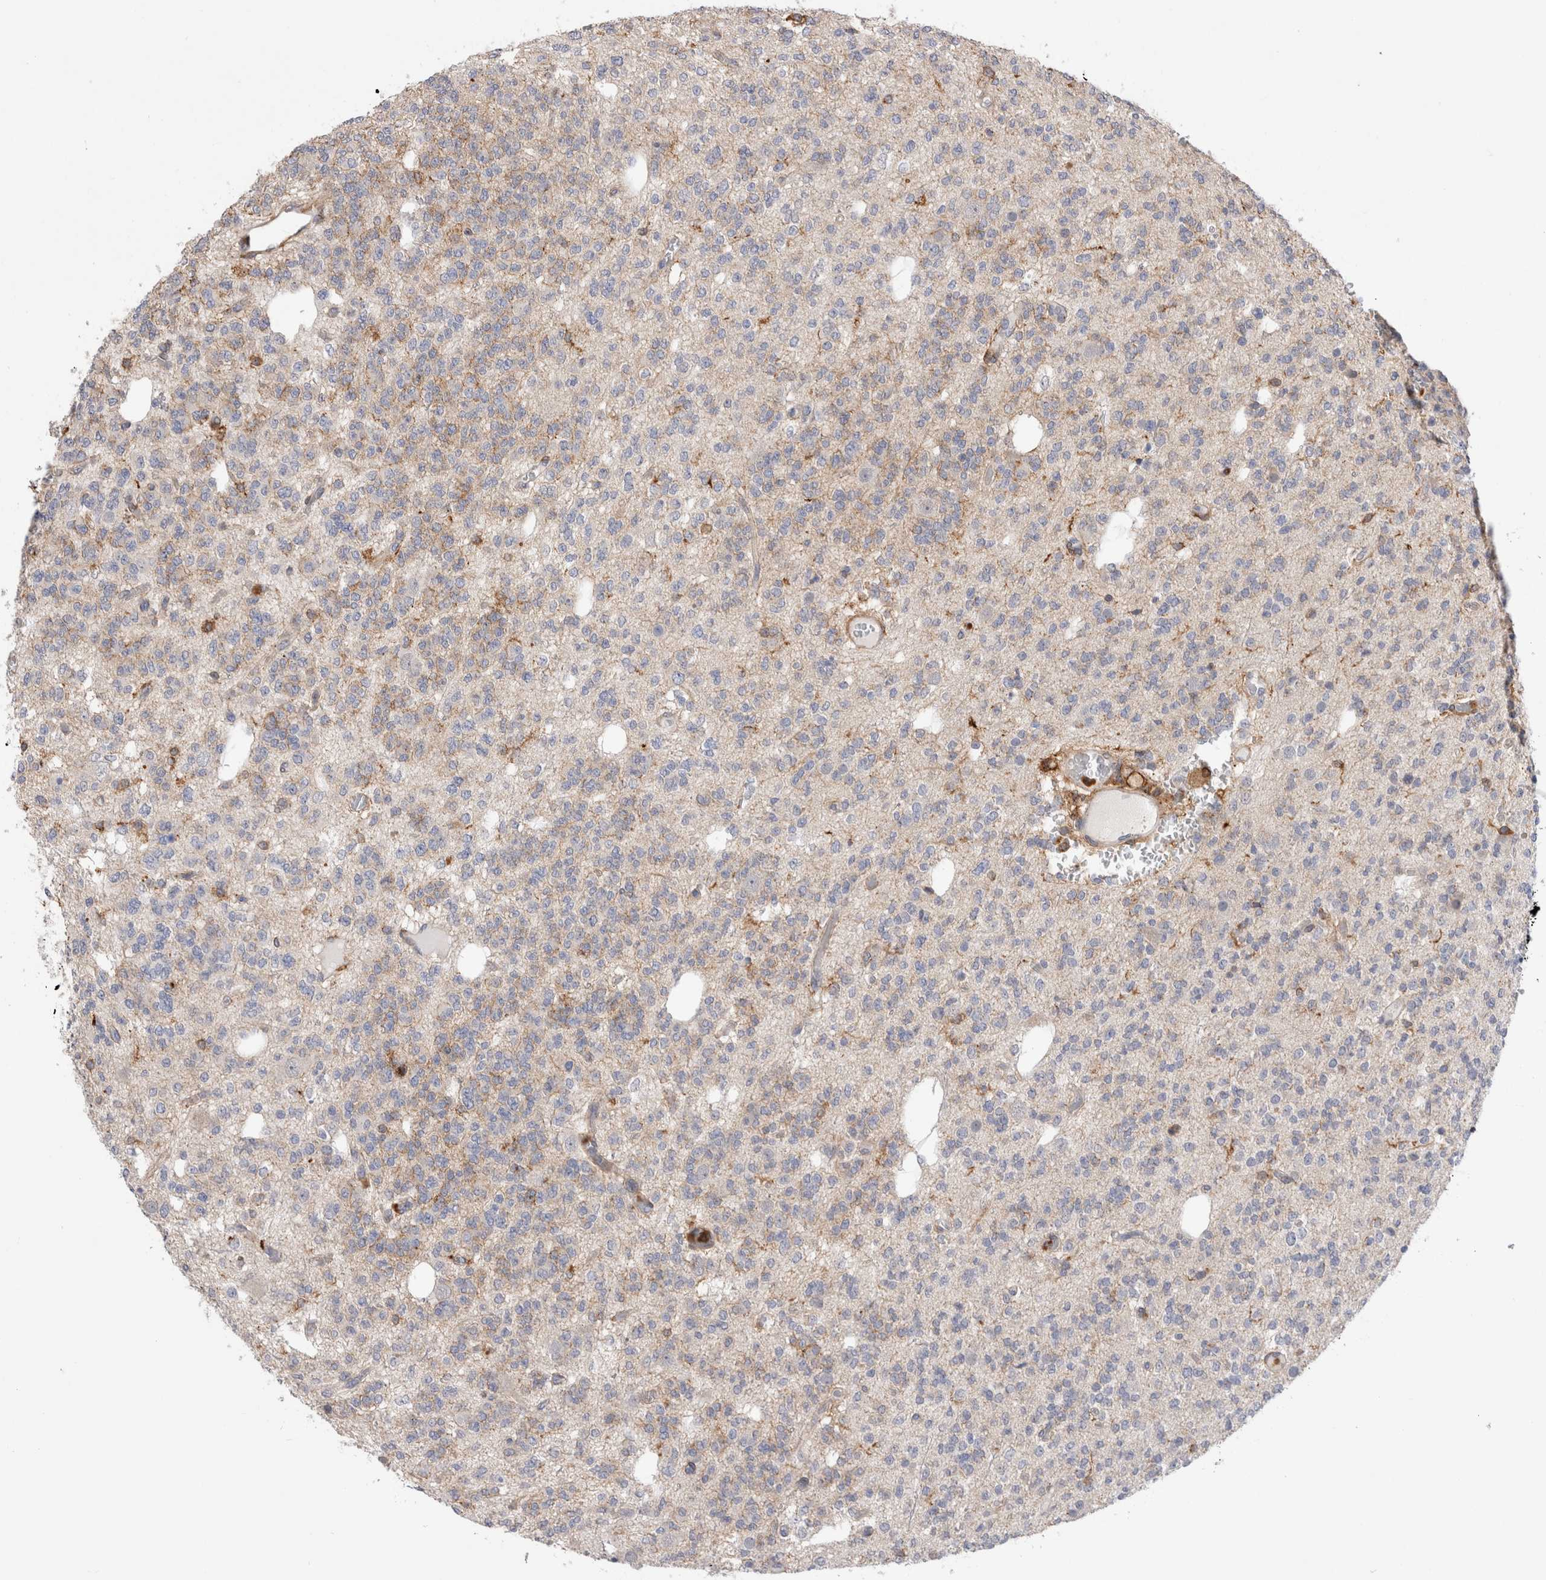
{"staining": {"intensity": "negative", "quantity": "none", "location": "none"}, "tissue": "glioma", "cell_type": "Tumor cells", "image_type": "cancer", "snomed": [{"axis": "morphology", "description": "Glioma, malignant, Low grade"}, {"axis": "topography", "description": "Brain"}], "caption": "The IHC micrograph has no significant positivity in tumor cells of glioma tissue.", "gene": "CCDC88B", "patient": {"sex": "male", "age": 38}}